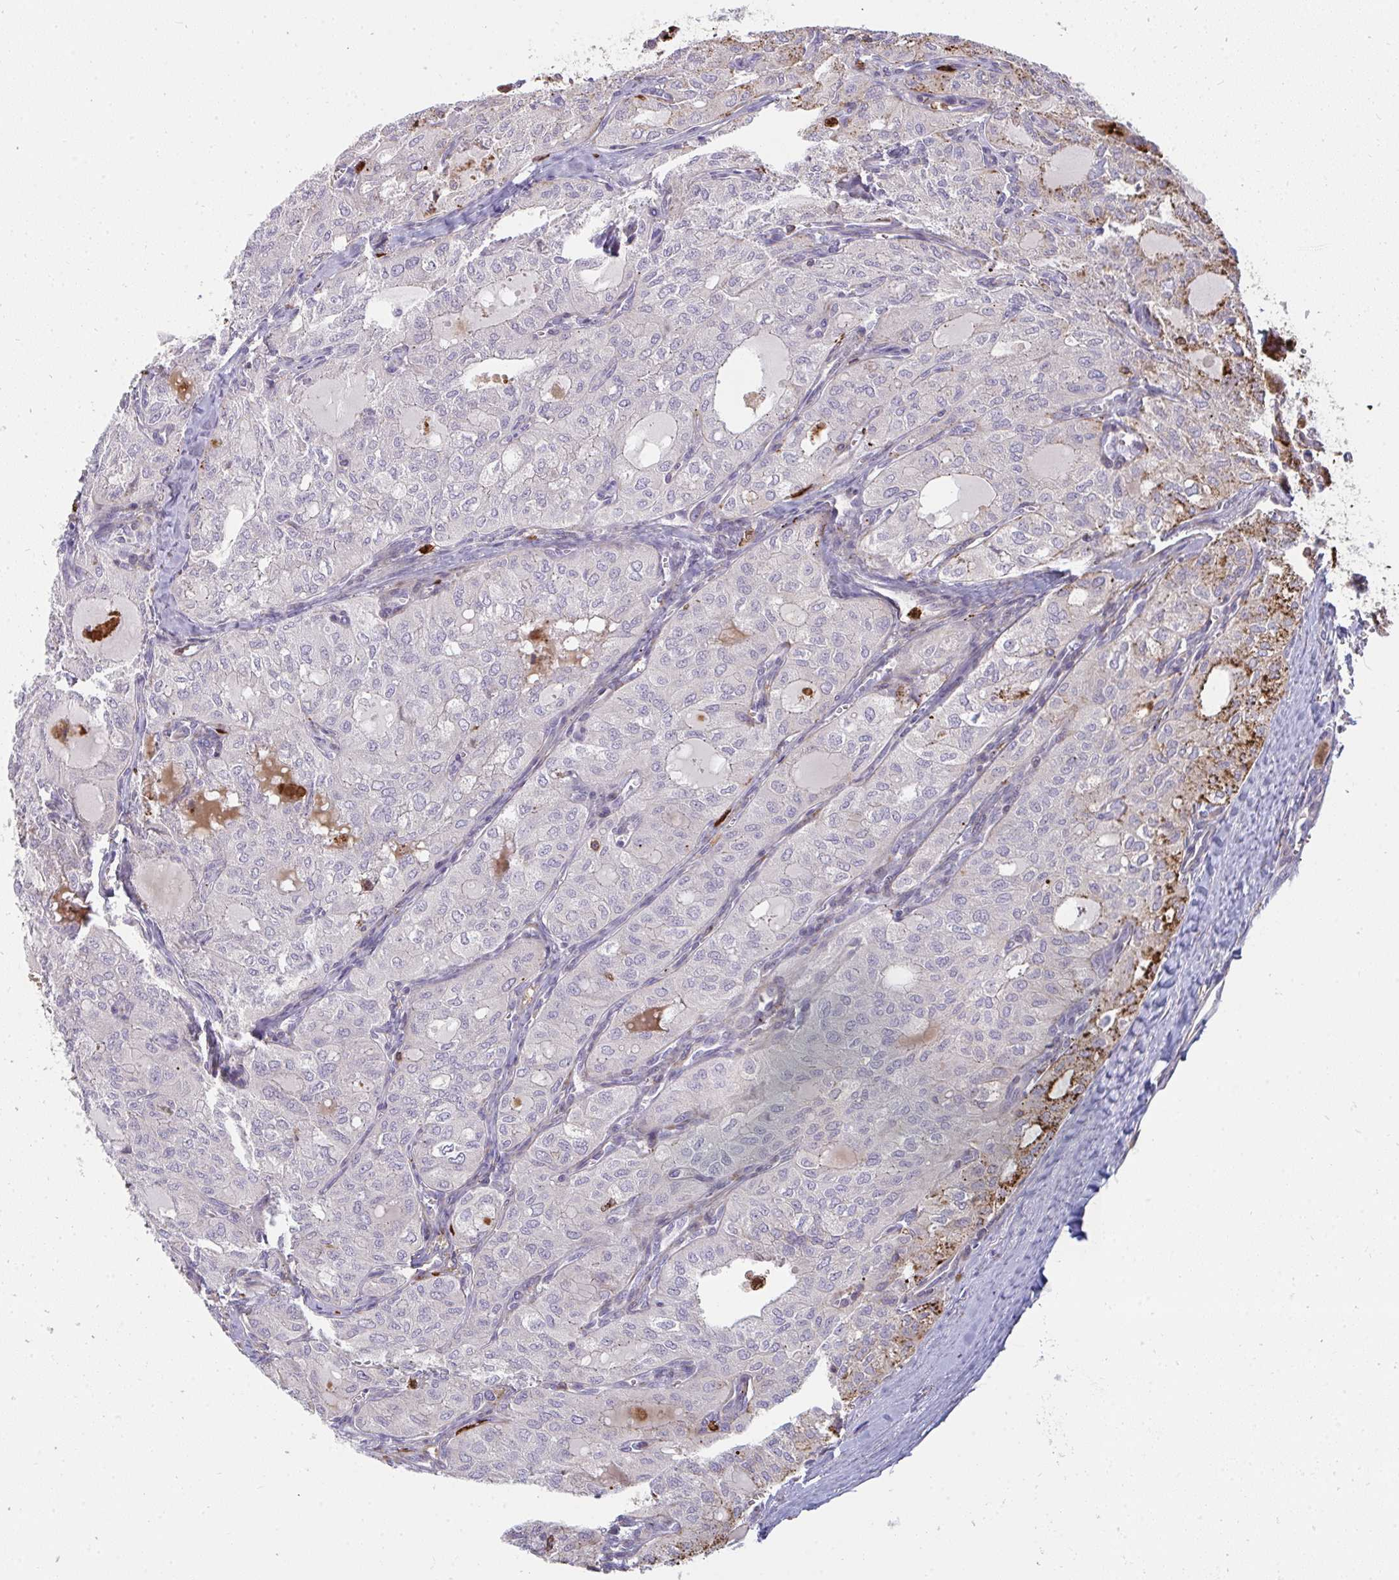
{"staining": {"intensity": "negative", "quantity": "none", "location": "none"}, "tissue": "thyroid cancer", "cell_type": "Tumor cells", "image_type": "cancer", "snomed": [{"axis": "morphology", "description": "Follicular adenoma carcinoma, NOS"}, {"axis": "topography", "description": "Thyroid gland"}], "caption": "Histopathology image shows no significant protein positivity in tumor cells of thyroid cancer.", "gene": "CSF3R", "patient": {"sex": "male", "age": 75}}